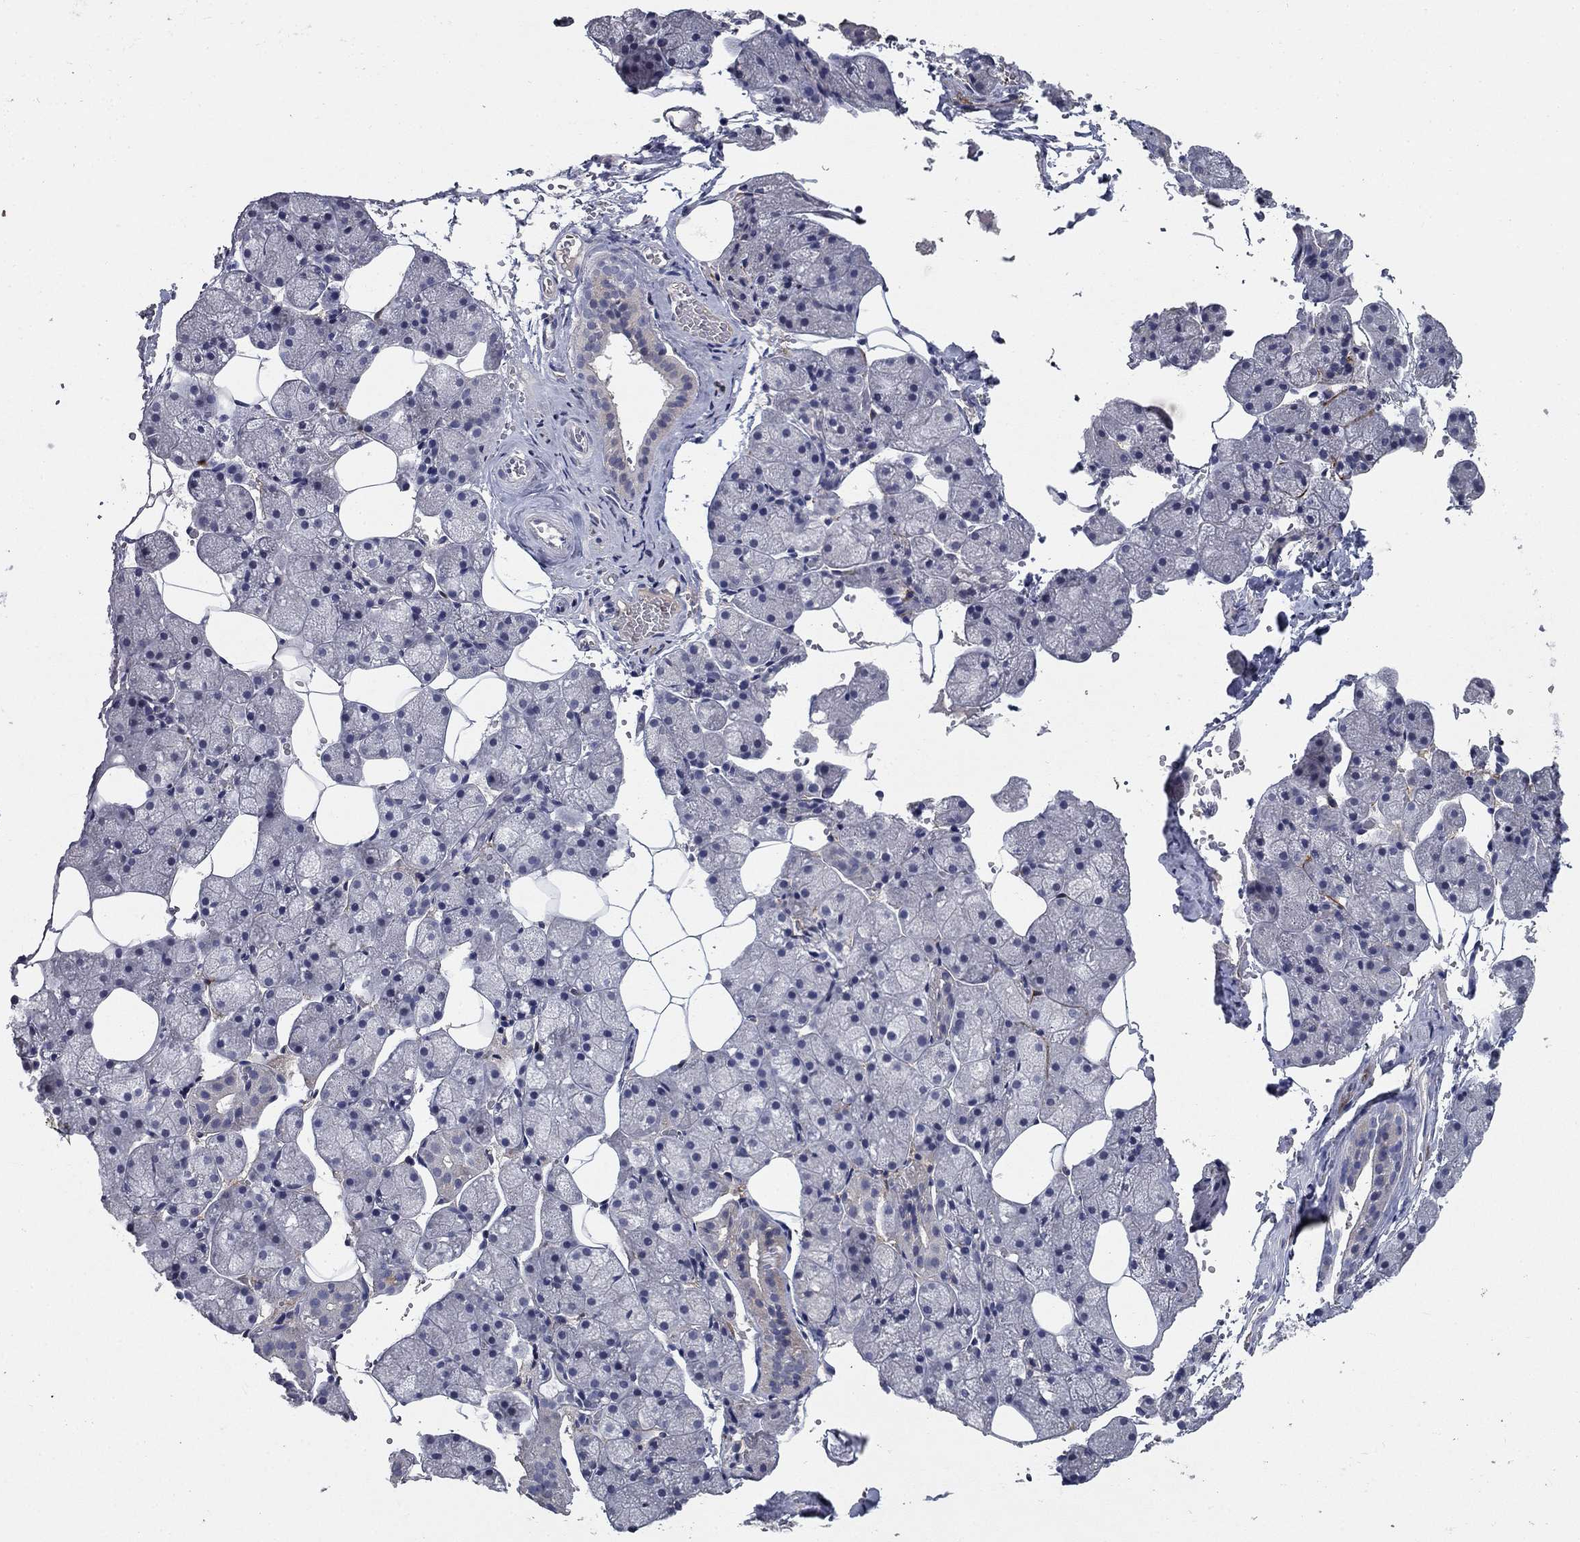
{"staining": {"intensity": "negative", "quantity": "none", "location": "none"}, "tissue": "salivary gland", "cell_type": "Glandular cells", "image_type": "normal", "snomed": [{"axis": "morphology", "description": "Normal tissue, NOS"}, {"axis": "topography", "description": "Salivary gland"}], "caption": "A high-resolution image shows IHC staining of normal salivary gland, which exhibits no significant expression in glandular cells.", "gene": "CD274", "patient": {"sex": "male", "age": 38}}